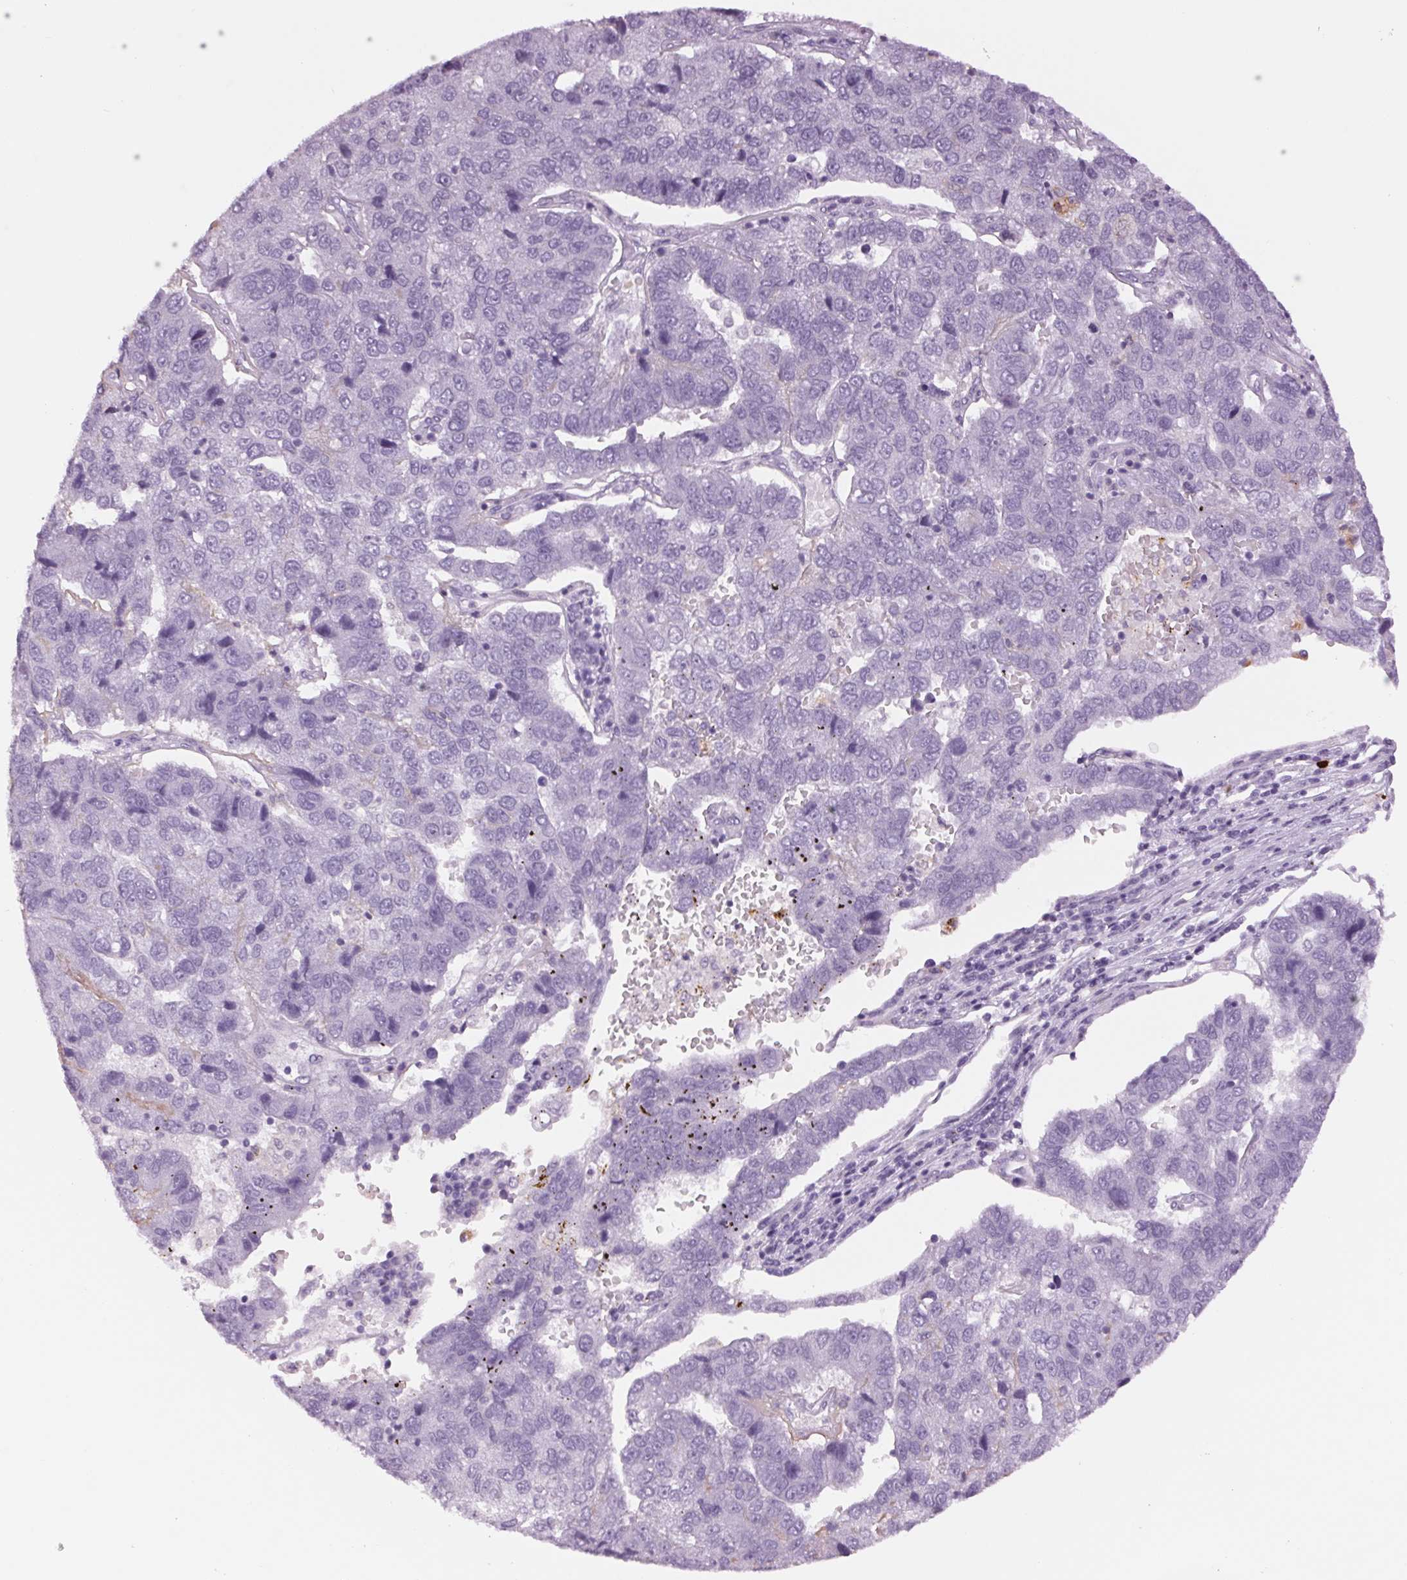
{"staining": {"intensity": "negative", "quantity": "none", "location": "none"}, "tissue": "pancreatic cancer", "cell_type": "Tumor cells", "image_type": "cancer", "snomed": [{"axis": "morphology", "description": "Adenocarcinoma, NOS"}, {"axis": "topography", "description": "Pancreas"}], "caption": "Immunohistochemical staining of human pancreatic cancer (adenocarcinoma) demonstrates no significant positivity in tumor cells.", "gene": "MPO", "patient": {"sex": "female", "age": 61}}